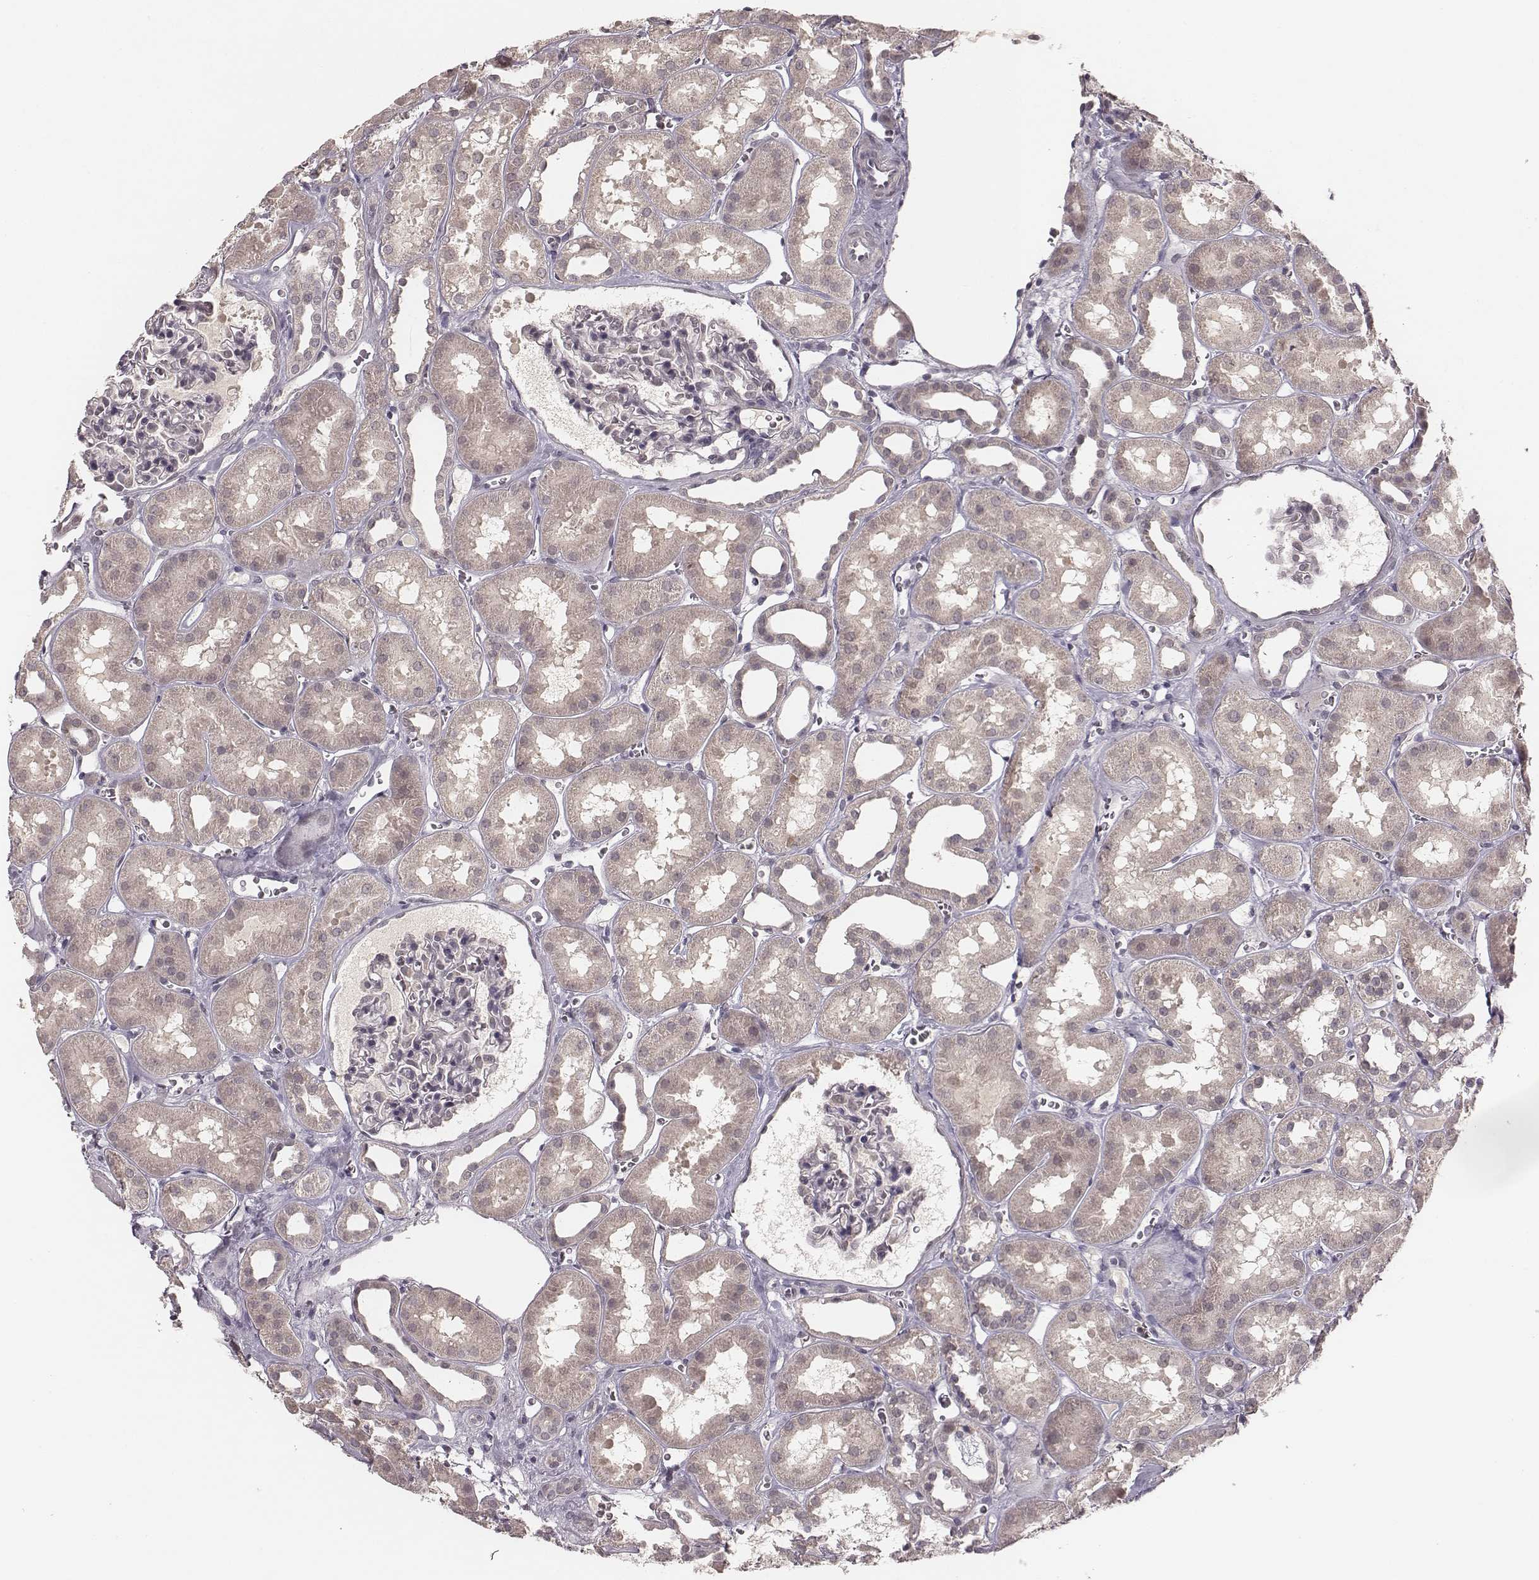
{"staining": {"intensity": "negative", "quantity": "none", "location": "none"}, "tissue": "kidney", "cell_type": "Cells in glomeruli", "image_type": "normal", "snomed": [{"axis": "morphology", "description": "Normal tissue, NOS"}, {"axis": "topography", "description": "Kidney"}], "caption": "This histopathology image is of benign kidney stained with immunohistochemistry (IHC) to label a protein in brown with the nuclei are counter-stained blue. There is no expression in cells in glomeruli. The staining was performed using DAB to visualize the protein expression in brown, while the nuclei were stained in blue with hematoxylin (Magnification: 20x).", "gene": "LY6K", "patient": {"sex": "female", "age": 41}}